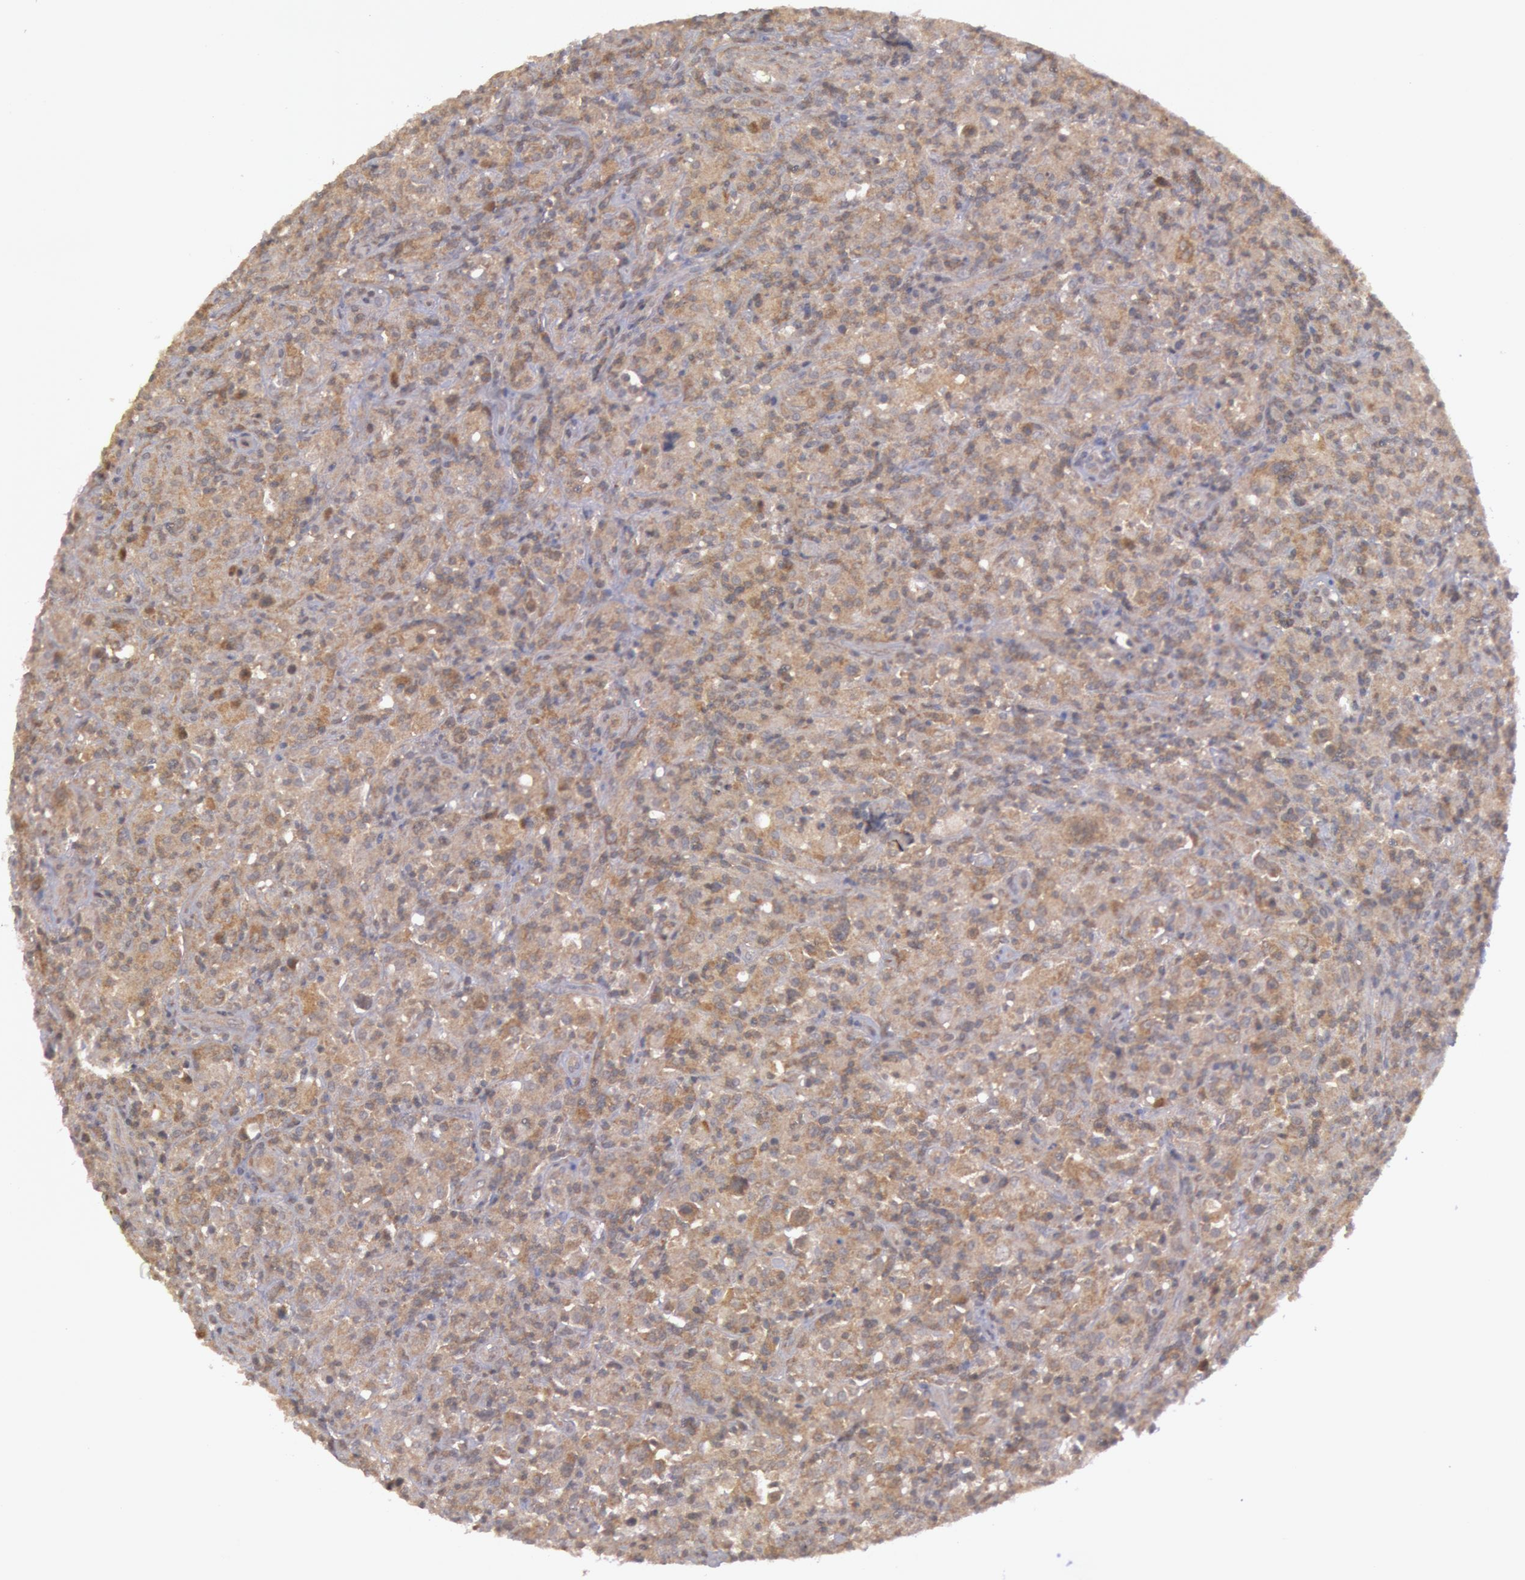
{"staining": {"intensity": "weak", "quantity": "<25%", "location": "cytoplasmic/membranous"}, "tissue": "lymphoma", "cell_type": "Tumor cells", "image_type": "cancer", "snomed": [{"axis": "morphology", "description": "Hodgkin's disease, NOS"}, {"axis": "topography", "description": "Lymph node"}], "caption": "This is an immunohistochemistry (IHC) photomicrograph of lymphoma. There is no expression in tumor cells.", "gene": "BRAF", "patient": {"sex": "male", "age": 46}}